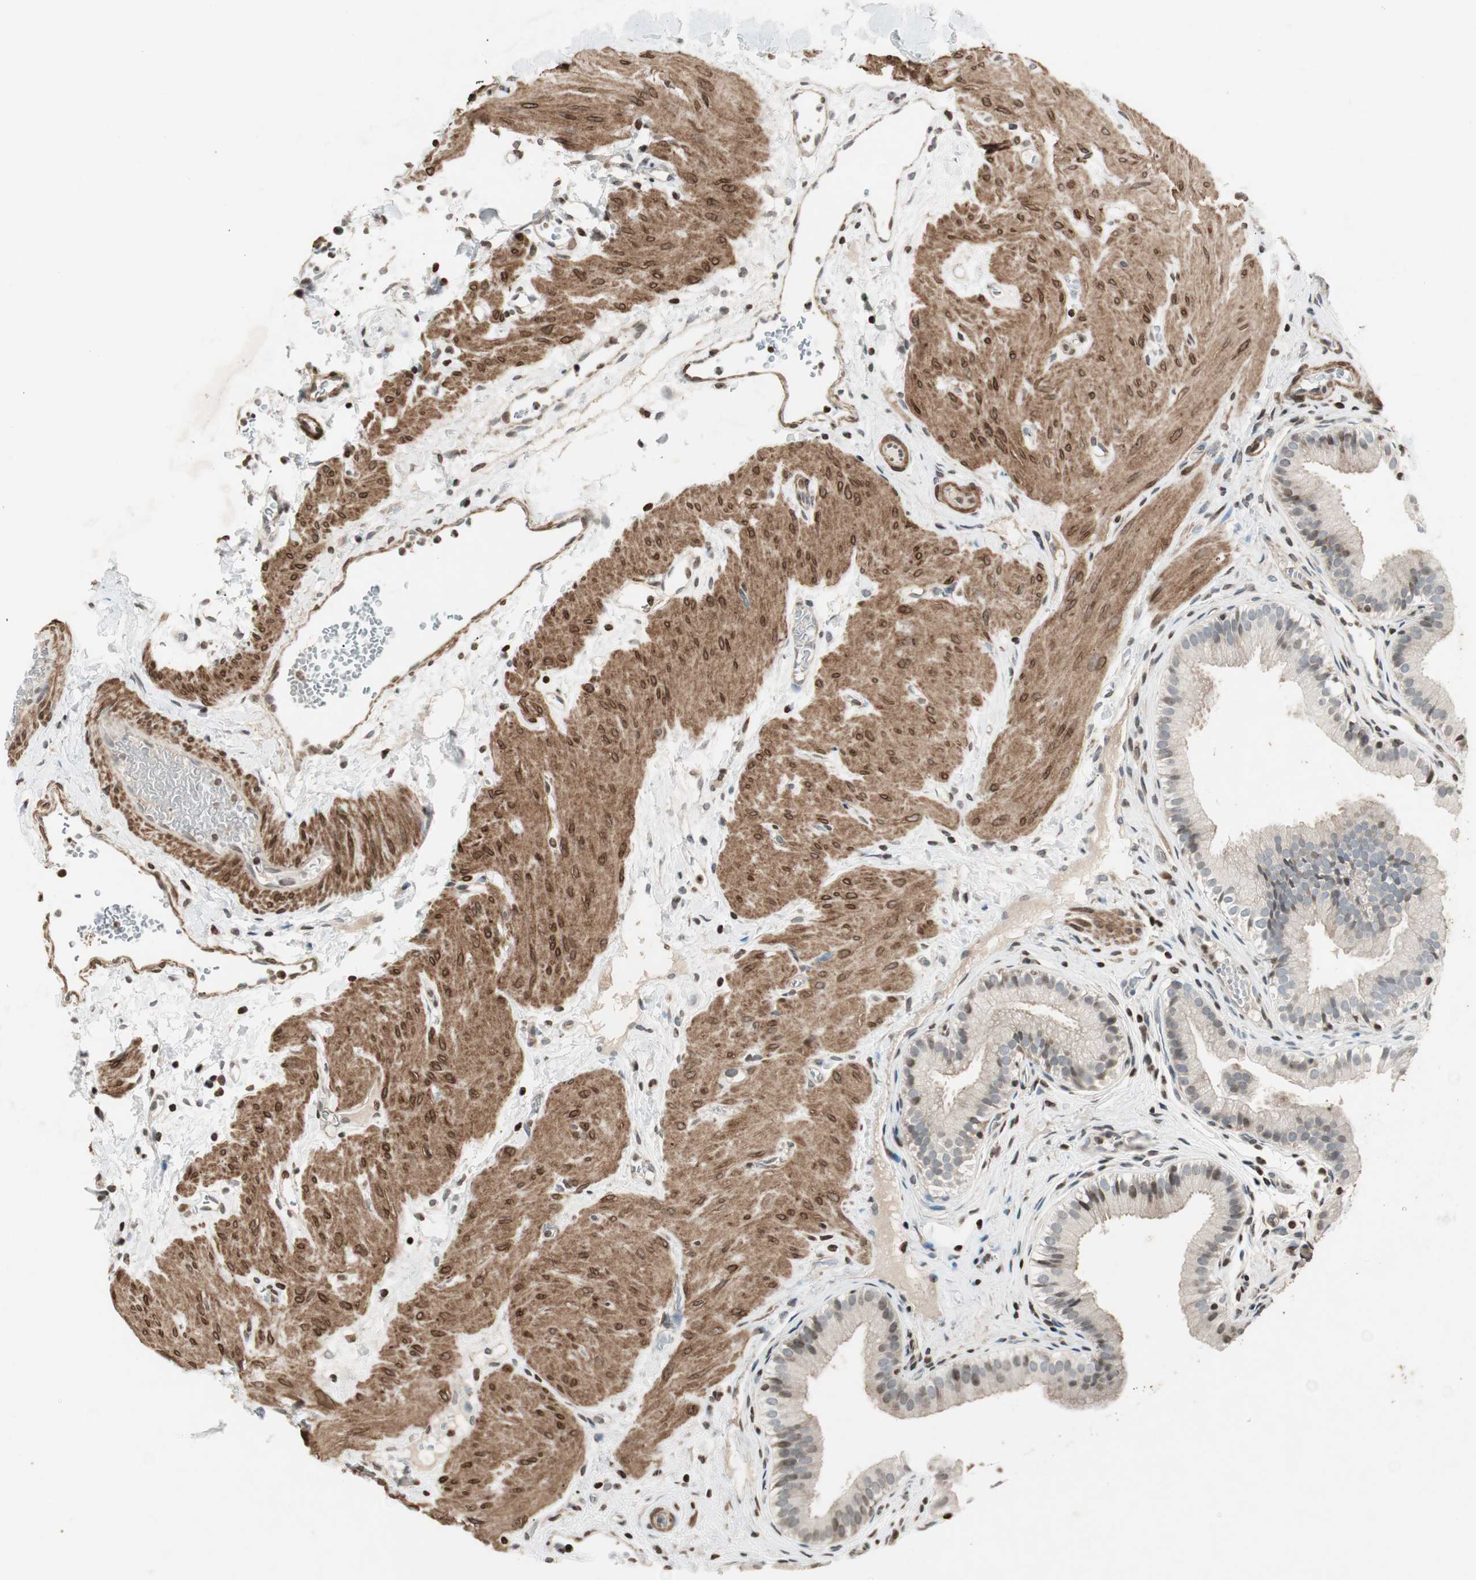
{"staining": {"intensity": "weak", "quantity": ">75%", "location": "cytoplasmic/membranous,nuclear"}, "tissue": "gallbladder", "cell_type": "Glandular cells", "image_type": "normal", "snomed": [{"axis": "morphology", "description": "Normal tissue, NOS"}, {"axis": "topography", "description": "Gallbladder"}], "caption": "Immunohistochemical staining of benign human gallbladder reveals low levels of weak cytoplasmic/membranous,nuclear staining in approximately >75% of glandular cells.", "gene": "PRKG1", "patient": {"sex": "female", "age": 26}}